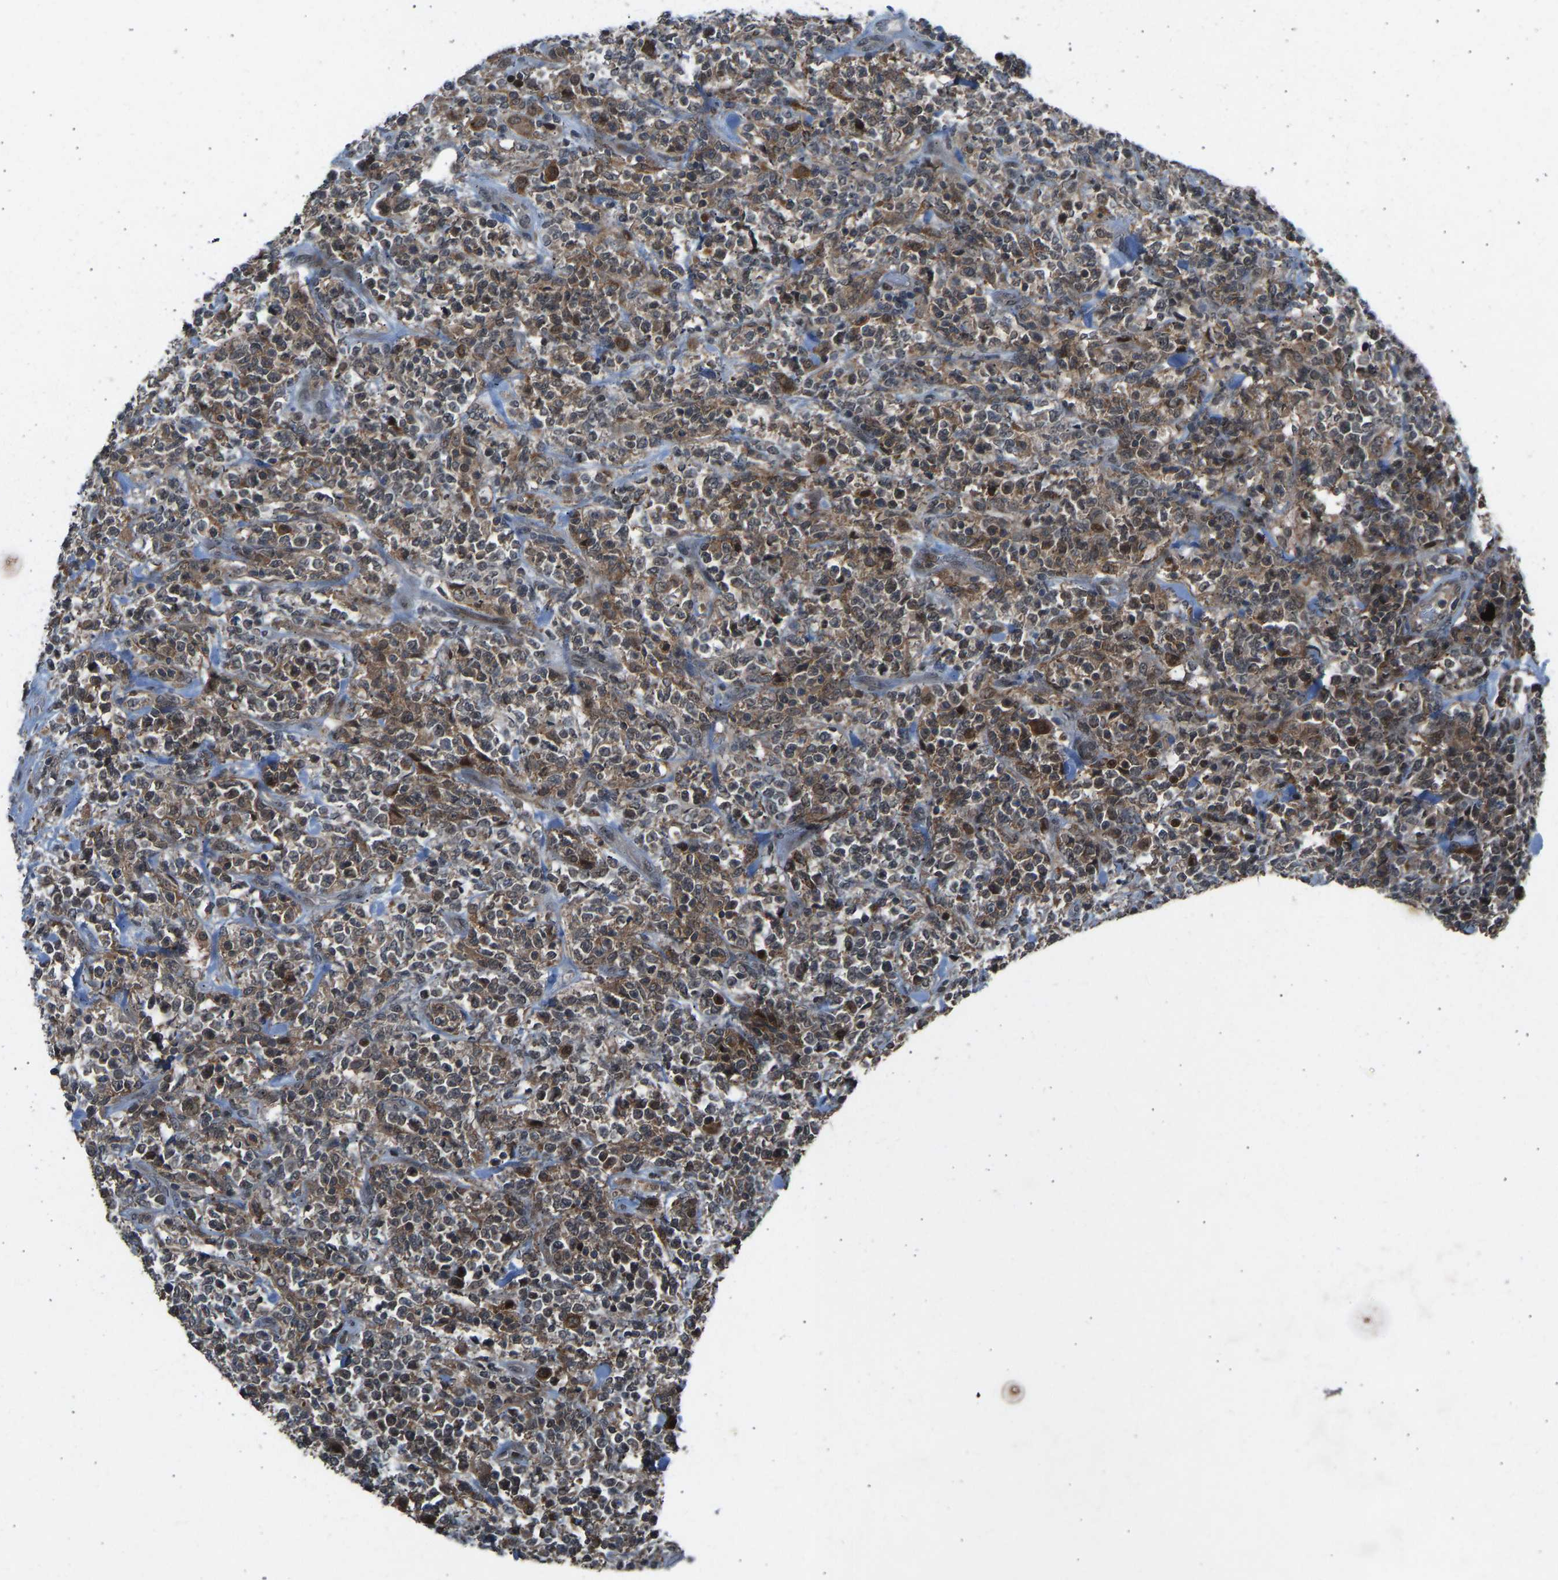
{"staining": {"intensity": "moderate", "quantity": ">75%", "location": "cytoplasmic/membranous"}, "tissue": "lymphoma", "cell_type": "Tumor cells", "image_type": "cancer", "snomed": [{"axis": "morphology", "description": "Malignant lymphoma, non-Hodgkin's type, High grade"}, {"axis": "topography", "description": "Soft tissue"}], "caption": "Lymphoma stained for a protein shows moderate cytoplasmic/membranous positivity in tumor cells.", "gene": "SLC43A1", "patient": {"sex": "male", "age": 18}}